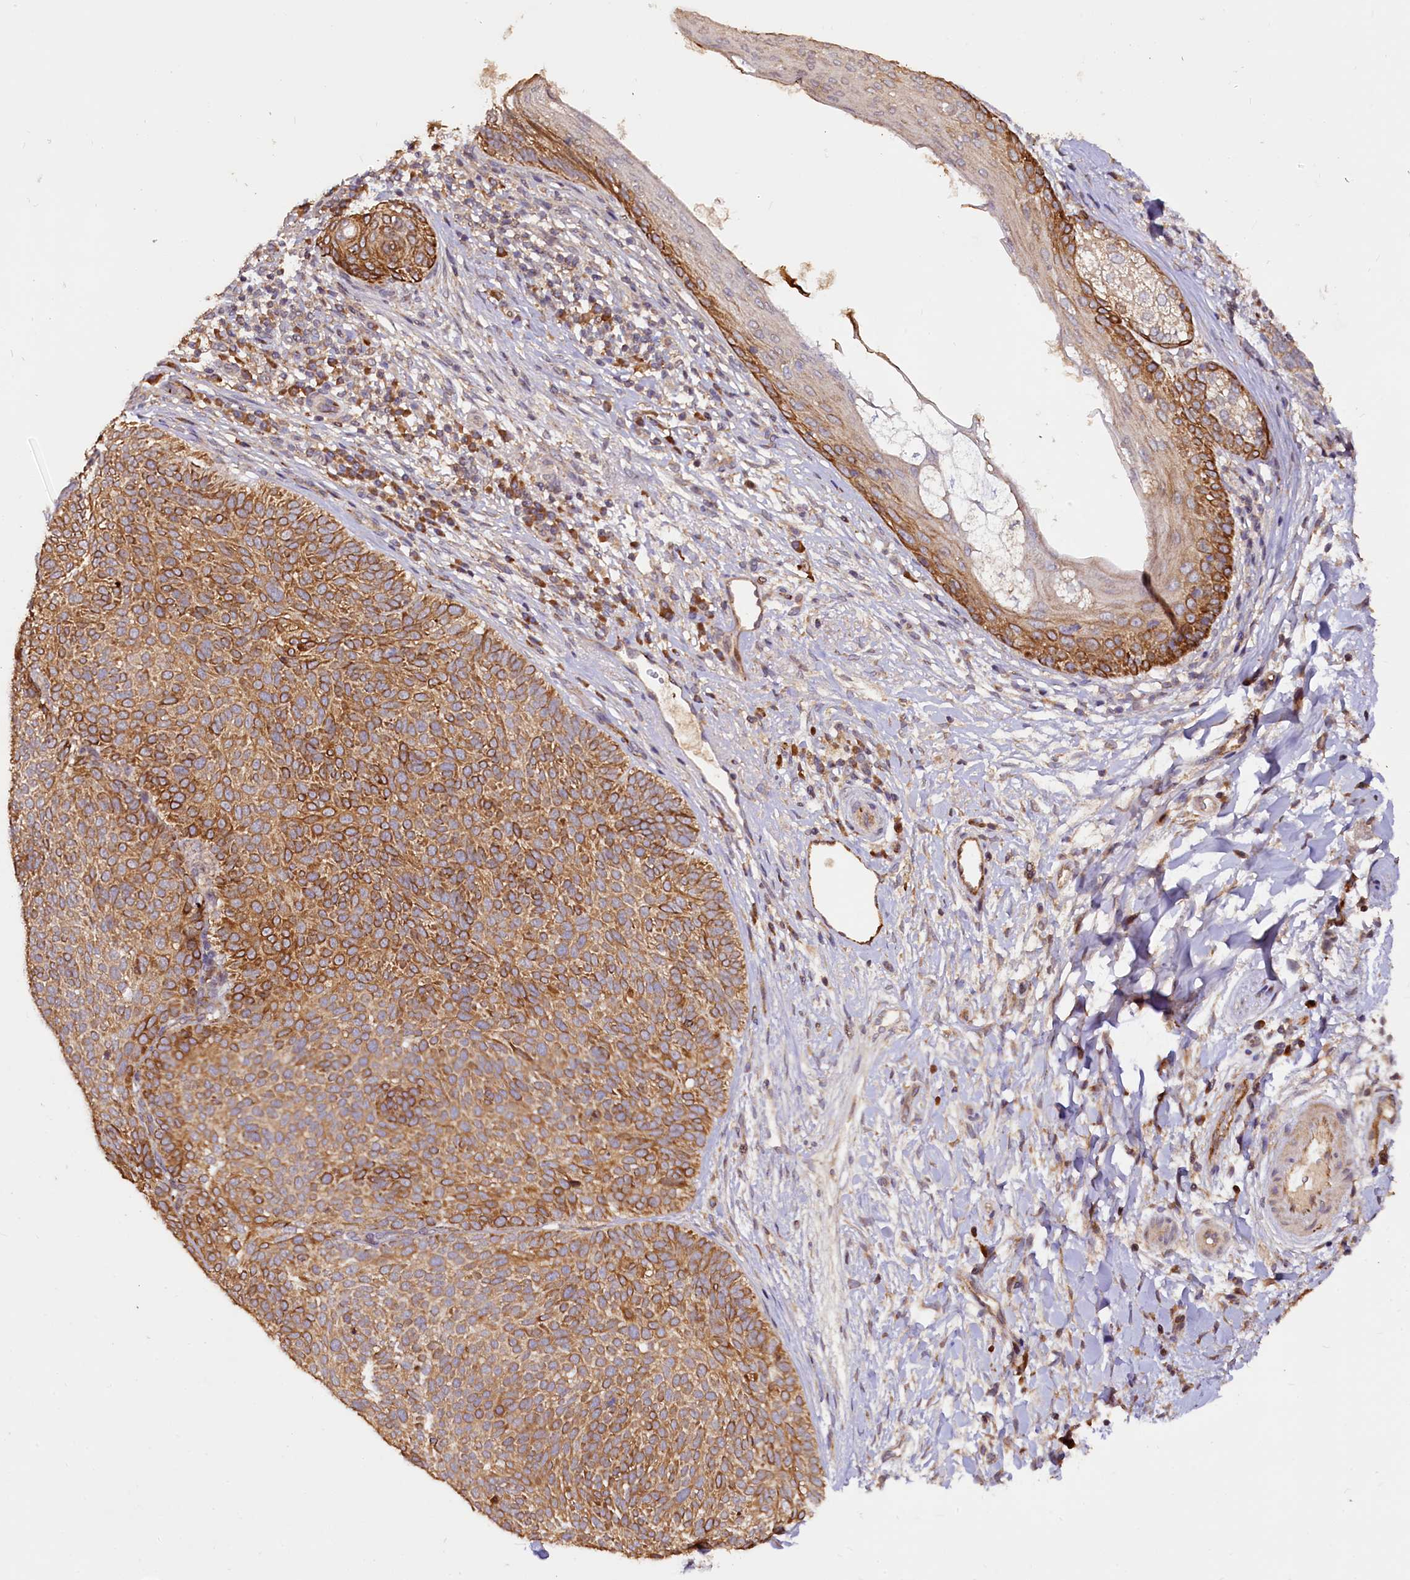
{"staining": {"intensity": "moderate", "quantity": ">75%", "location": "cytoplasmic/membranous"}, "tissue": "skin cancer", "cell_type": "Tumor cells", "image_type": "cancer", "snomed": [{"axis": "morphology", "description": "Basal cell carcinoma"}, {"axis": "topography", "description": "Skin"}], "caption": "IHC photomicrograph of skin basal cell carcinoma stained for a protein (brown), which exhibits medium levels of moderate cytoplasmic/membranous positivity in about >75% of tumor cells.", "gene": "RASSF1", "patient": {"sex": "male", "age": 85}}